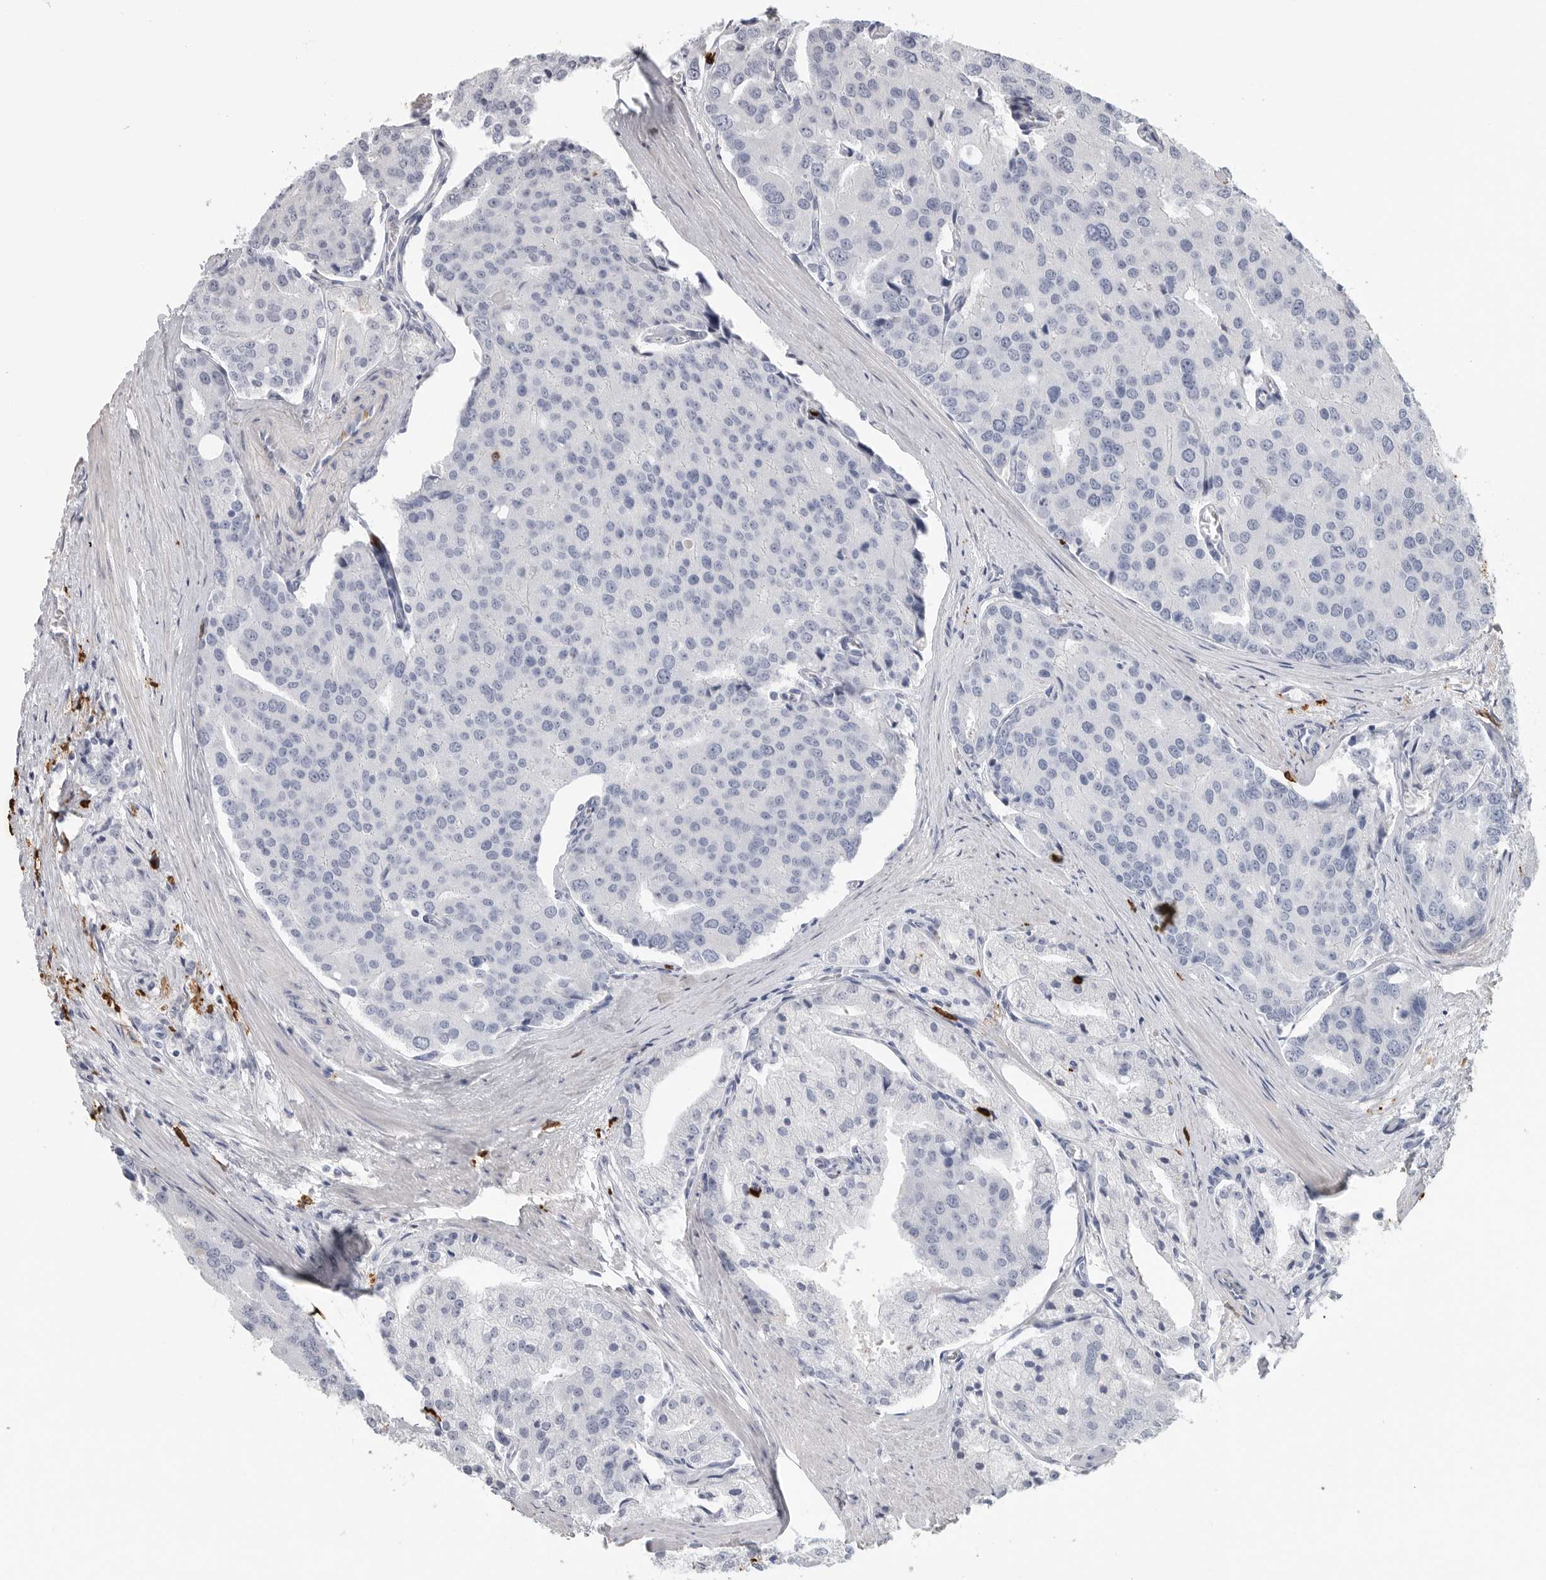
{"staining": {"intensity": "negative", "quantity": "none", "location": "none"}, "tissue": "prostate cancer", "cell_type": "Tumor cells", "image_type": "cancer", "snomed": [{"axis": "morphology", "description": "Adenocarcinoma, High grade"}, {"axis": "topography", "description": "Prostate"}], "caption": "There is no significant positivity in tumor cells of adenocarcinoma (high-grade) (prostate).", "gene": "CYB561D1", "patient": {"sex": "male", "age": 50}}